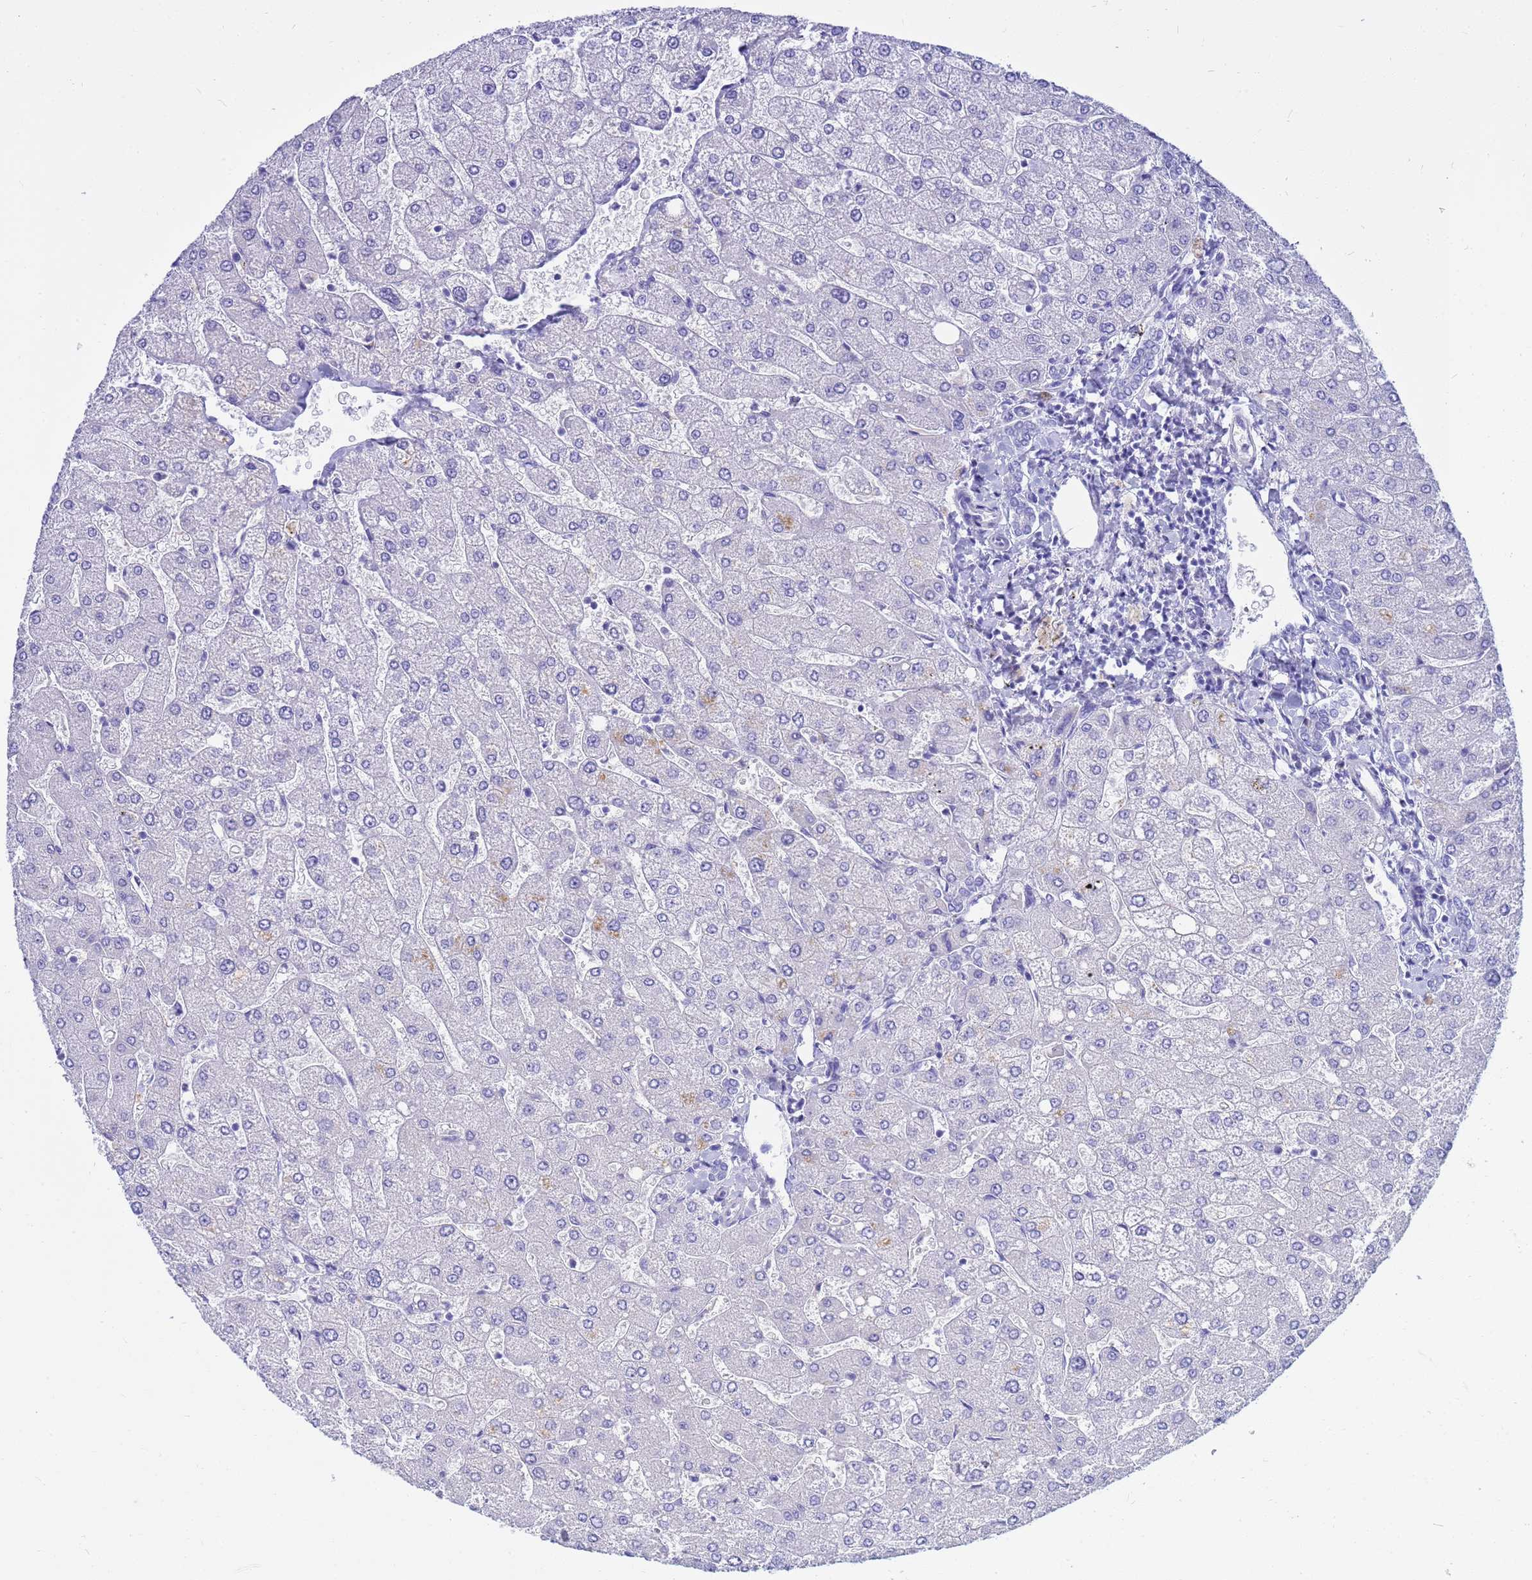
{"staining": {"intensity": "negative", "quantity": "none", "location": "none"}, "tissue": "liver", "cell_type": "Cholangiocytes", "image_type": "normal", "snomed": [{"axis": "morphology", "description": "Normal tissue, NOS"}, {"axis": "topography", "description": "Liver"}], "caption": "IHC image of benign liver: human liver stained with DAB (3,3'-diaminobenzidine) displays no significant protein expression in cholangiocytes.", "gene": "SYCN", "patient": {"sex": "male", "age": 55}}